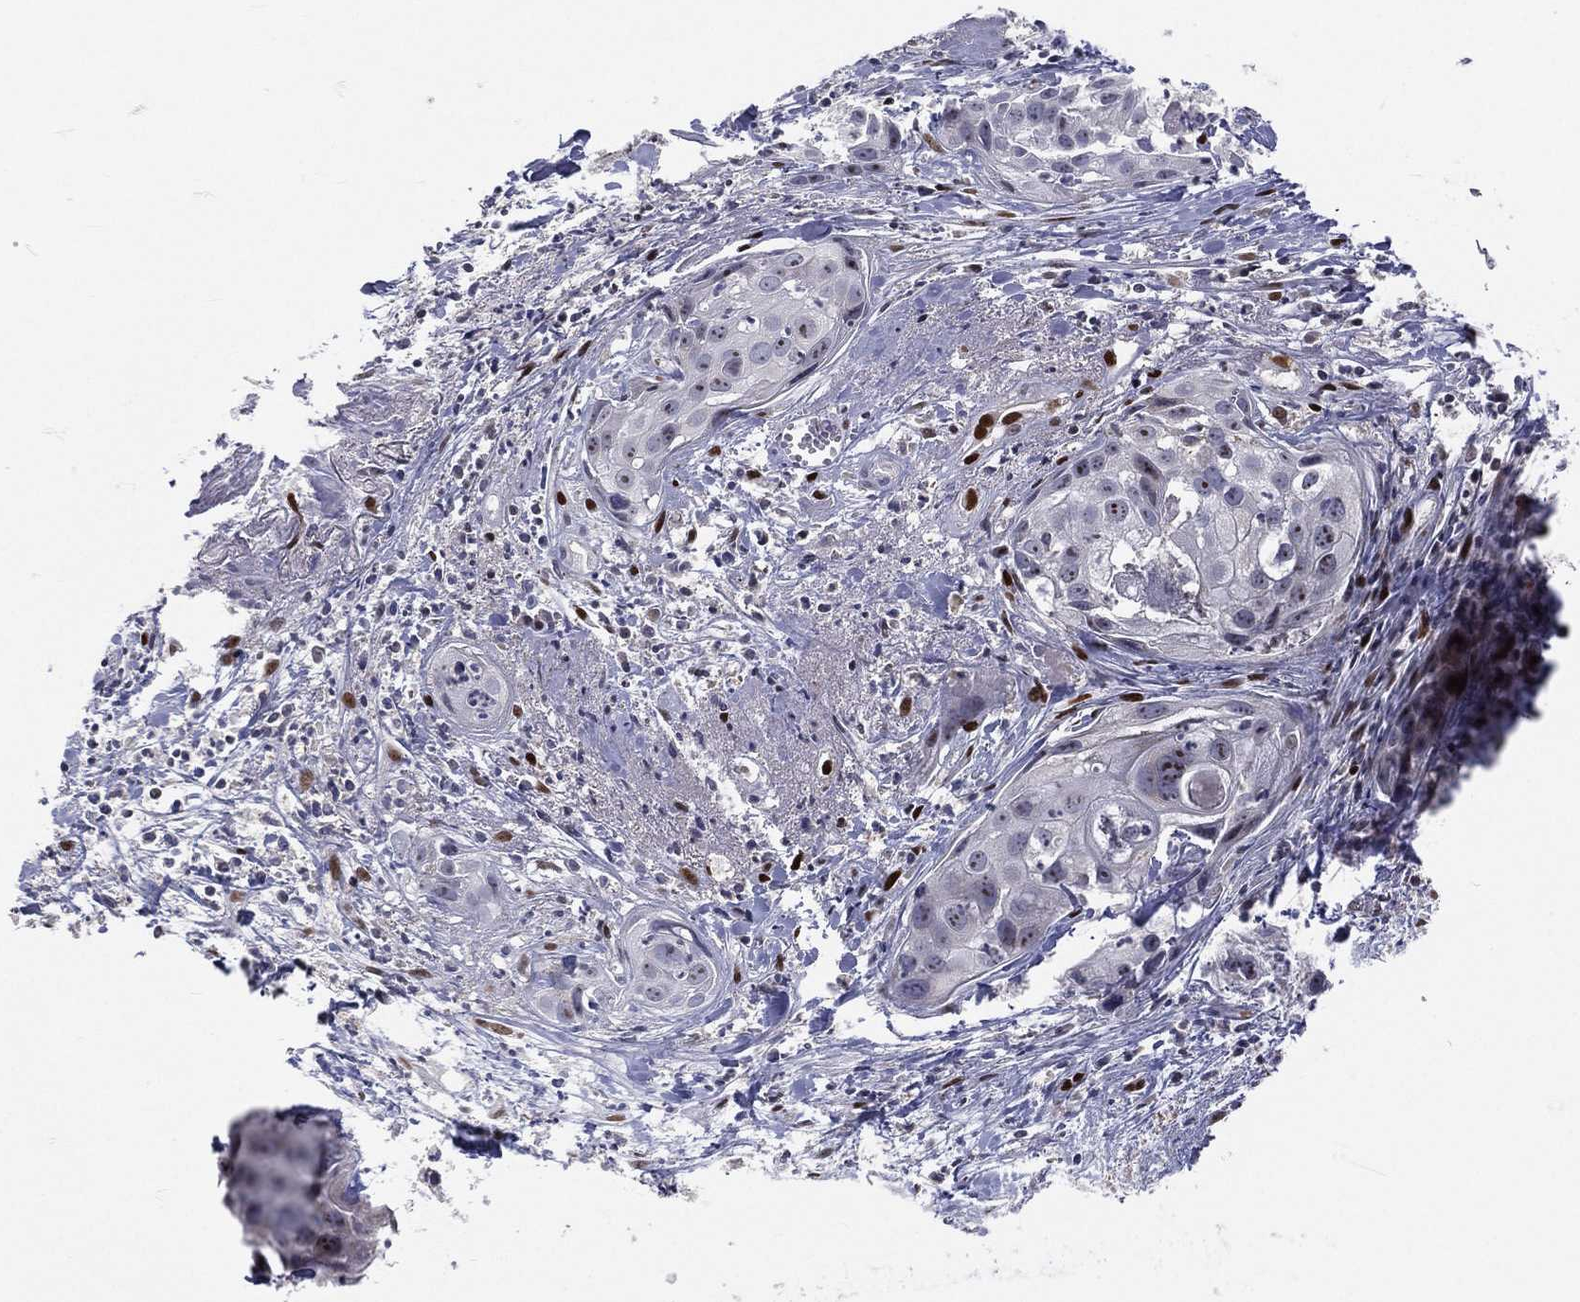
{"staining": {"intensity": "negative", "quantity": "none", "location": "none"}, "tissue": "cervical cancer", "cell_type": "Tumor cells", "image_type": "cancer", "snomed": [{"axis": "morphology", "description": "Squamous cell carcinoma, NOS"}, {"axis": "topography", "description": "Cervix"}], "caption": "Cervical cancer was stained to show a protein in brown. There is no significant staining in tumor cells.", "gene": "ZEB1", "patient": {"sex": "female", "age": 53}}